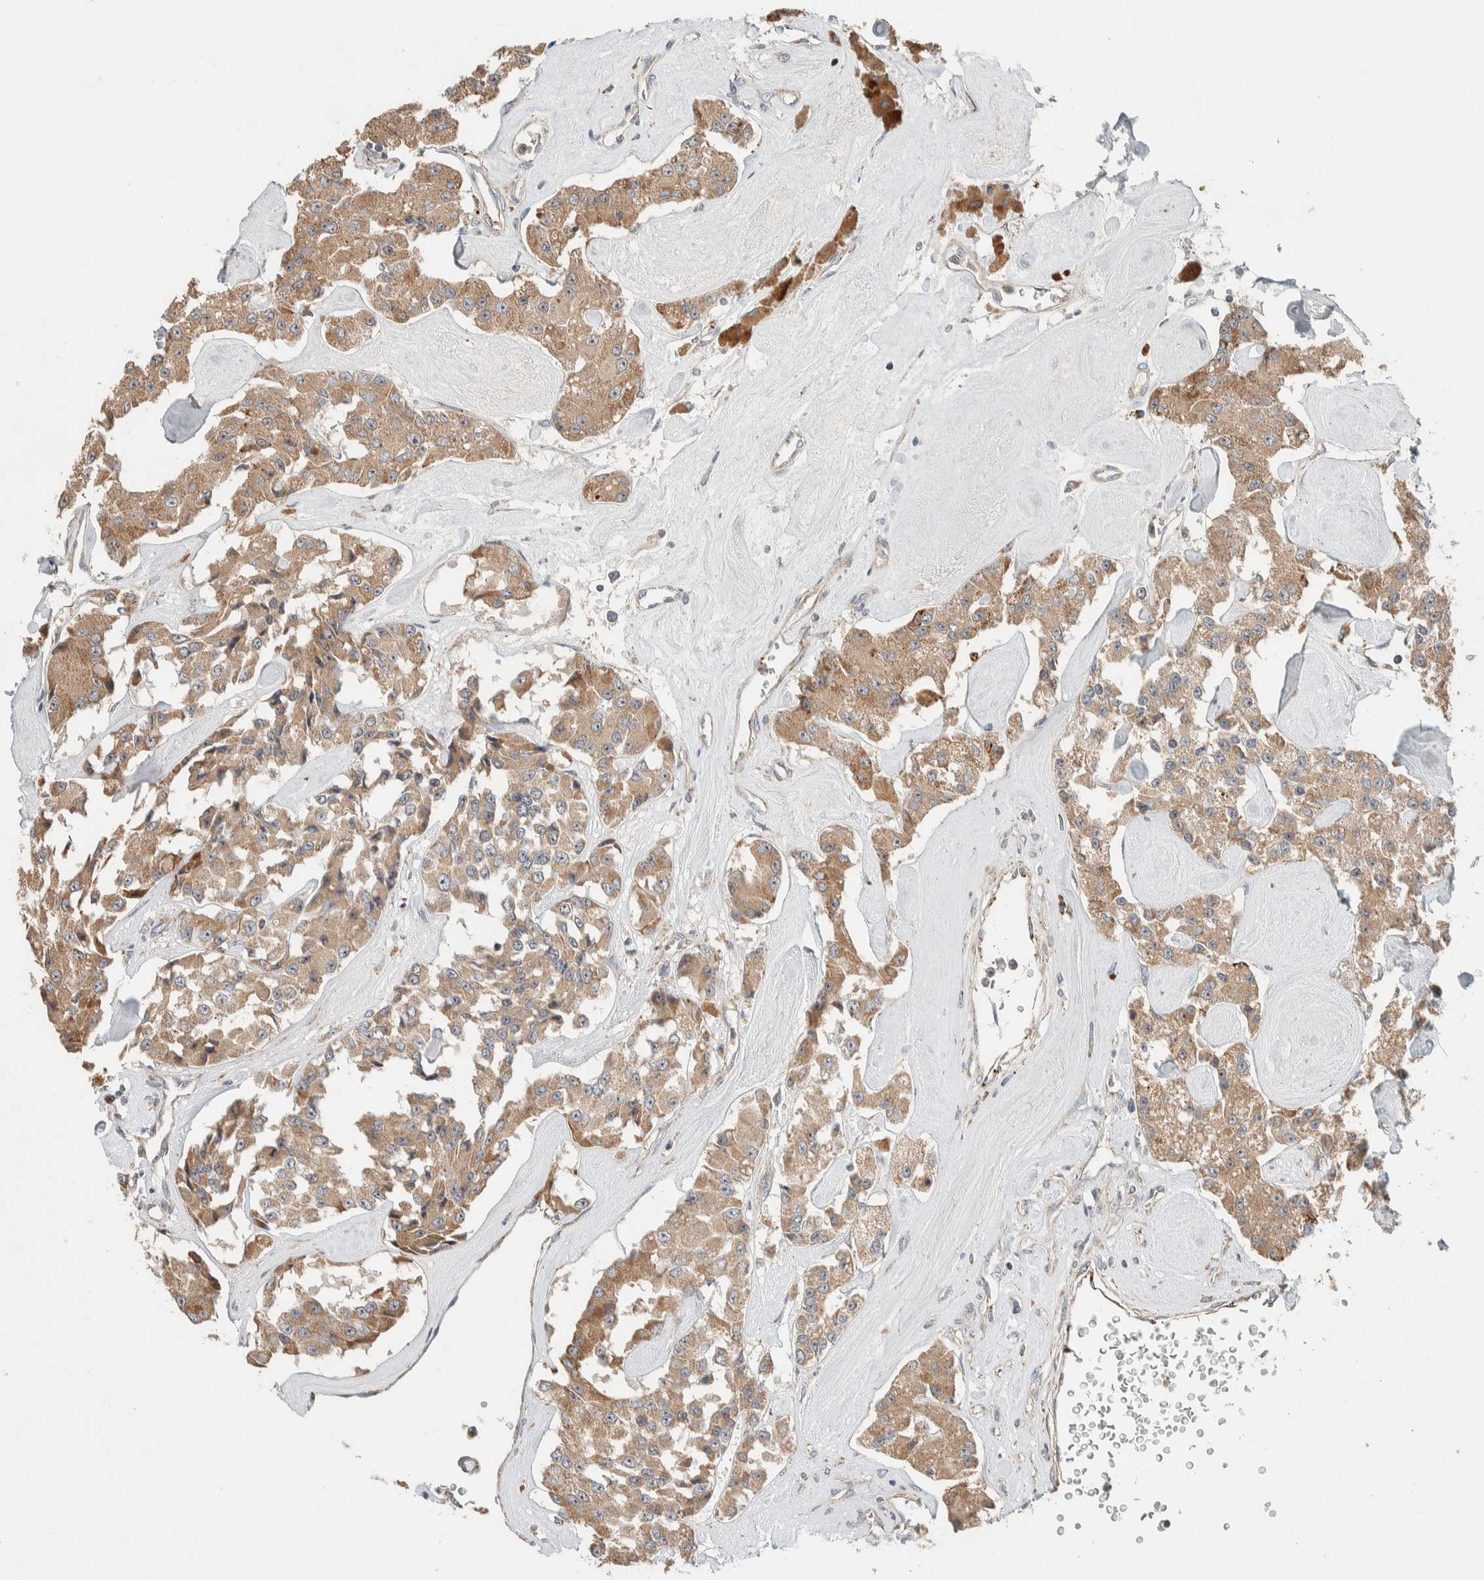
{"staining": {"intensity": "moderate", "quantity": ">75%", "location": "cytoplasmic/membranous"}, "tissue": "carcinoid", "cell_type": "Tumor cells", "image_type": "cancer", "snomed": [{"axis": "morphology", "description": "Carcinoid, malignant, NOS"}, {"axis": "topography", "description": "Pancreas"}], "caption": "Carcinoid stained with DAB immunohistochemistry reveals medium levels of moderate cytoplasmic/membranous expression in about >75% of tumor cells. Using DAB (brown) and hematoxylin (blue) stains, captured at high magnification using brightfield microscopy.", "gene": "SLFN12L", "patient": {"sex": "male", "age": 41}}